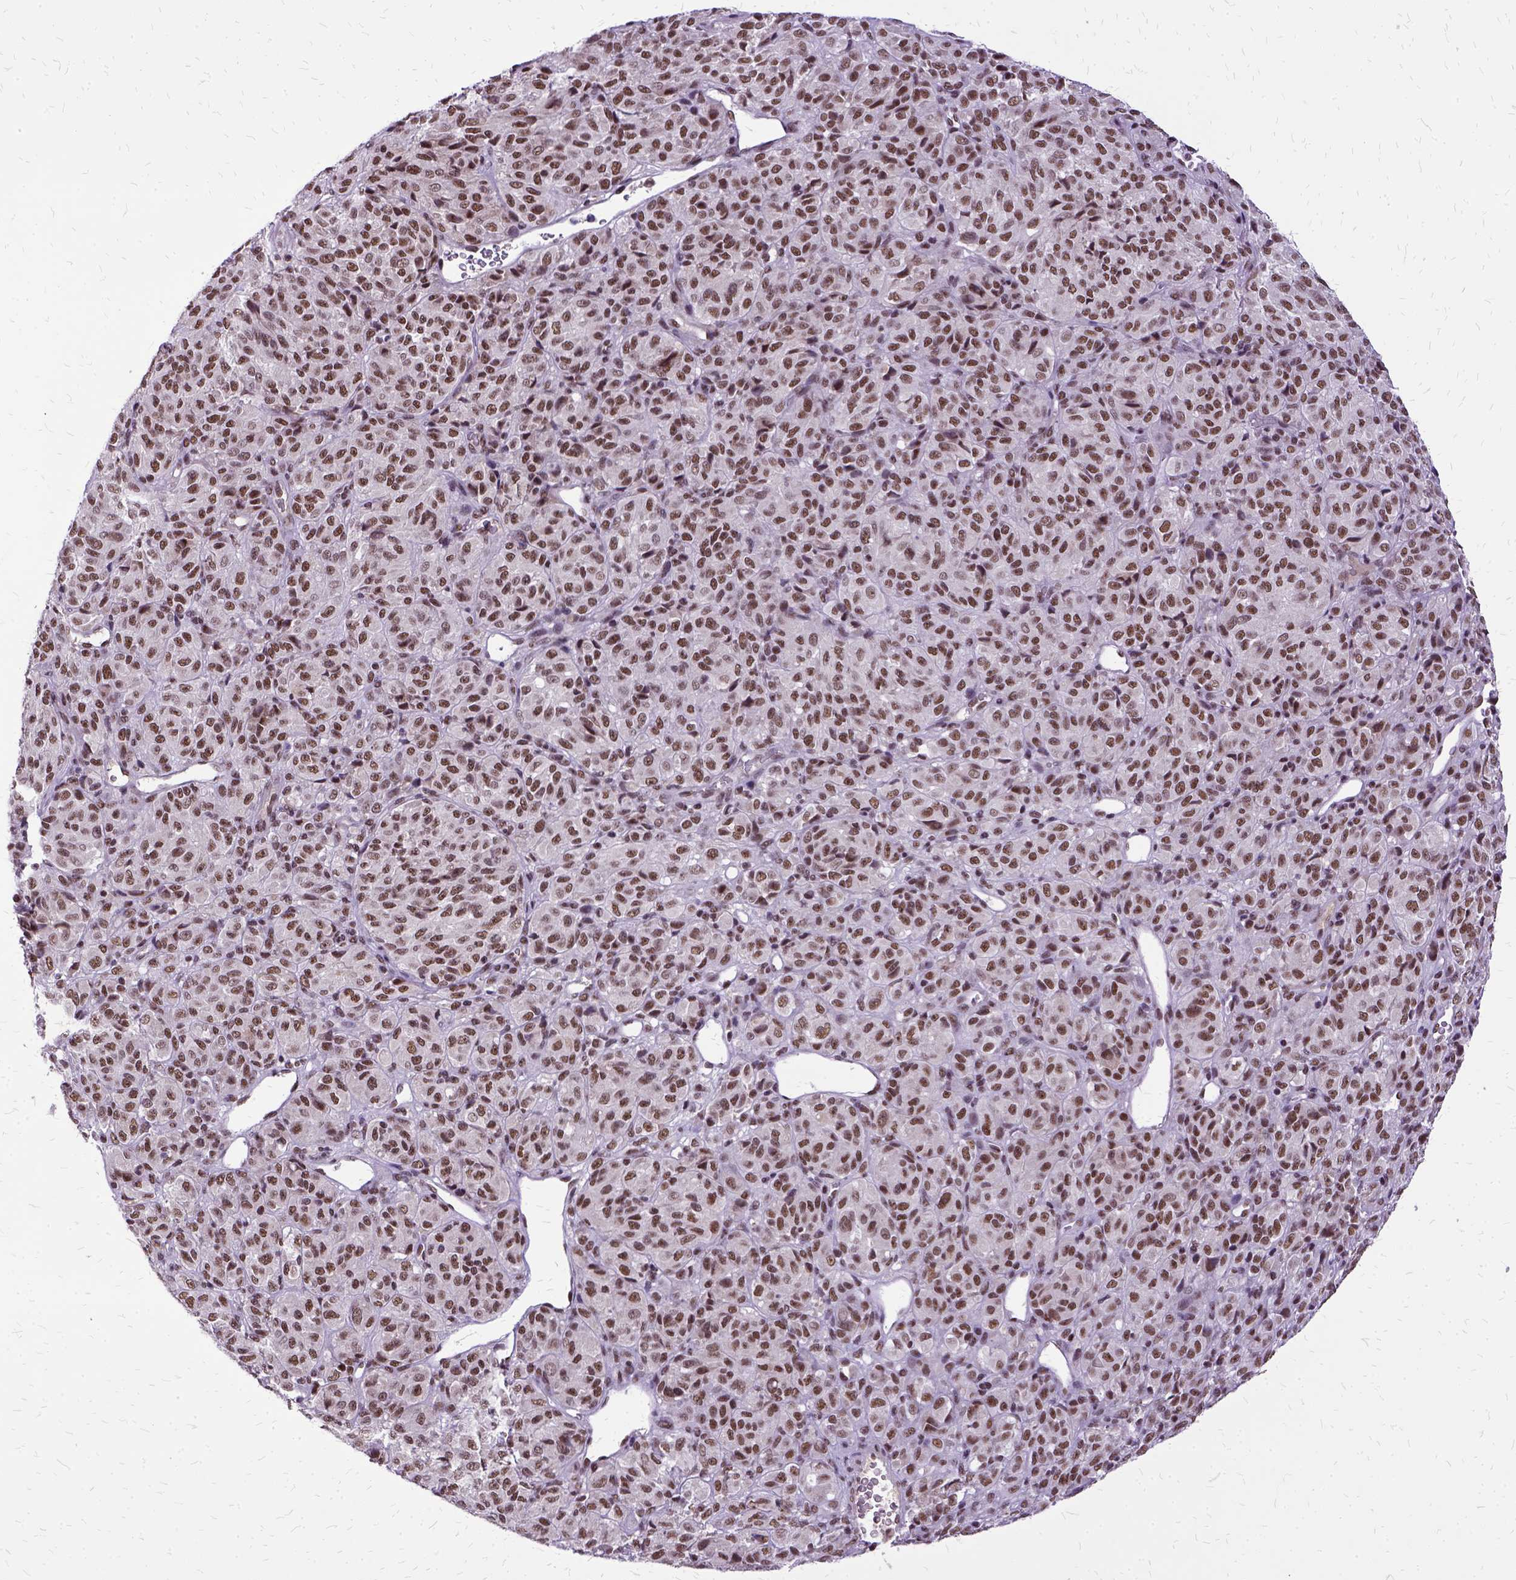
{"staining": {"intensity": "moderate", "quantity": ">75%", "location": "nuclear"}, "tissue": "melanoma", "cell_type": "Tumor cells", "image_type": "cancer", "snomed": [{"axis": "morphology", "description": "Malignant melanoma, Metastatic site"}, {"axis": "topography", "description": "Brain"}], "caption": "Malignant melanoma (metastatic site) stained with a protein marker demonstrates moderate staining in tumor cells.", "gene": "SETD1A", "patient": {"sex": "female", "age": 56}}